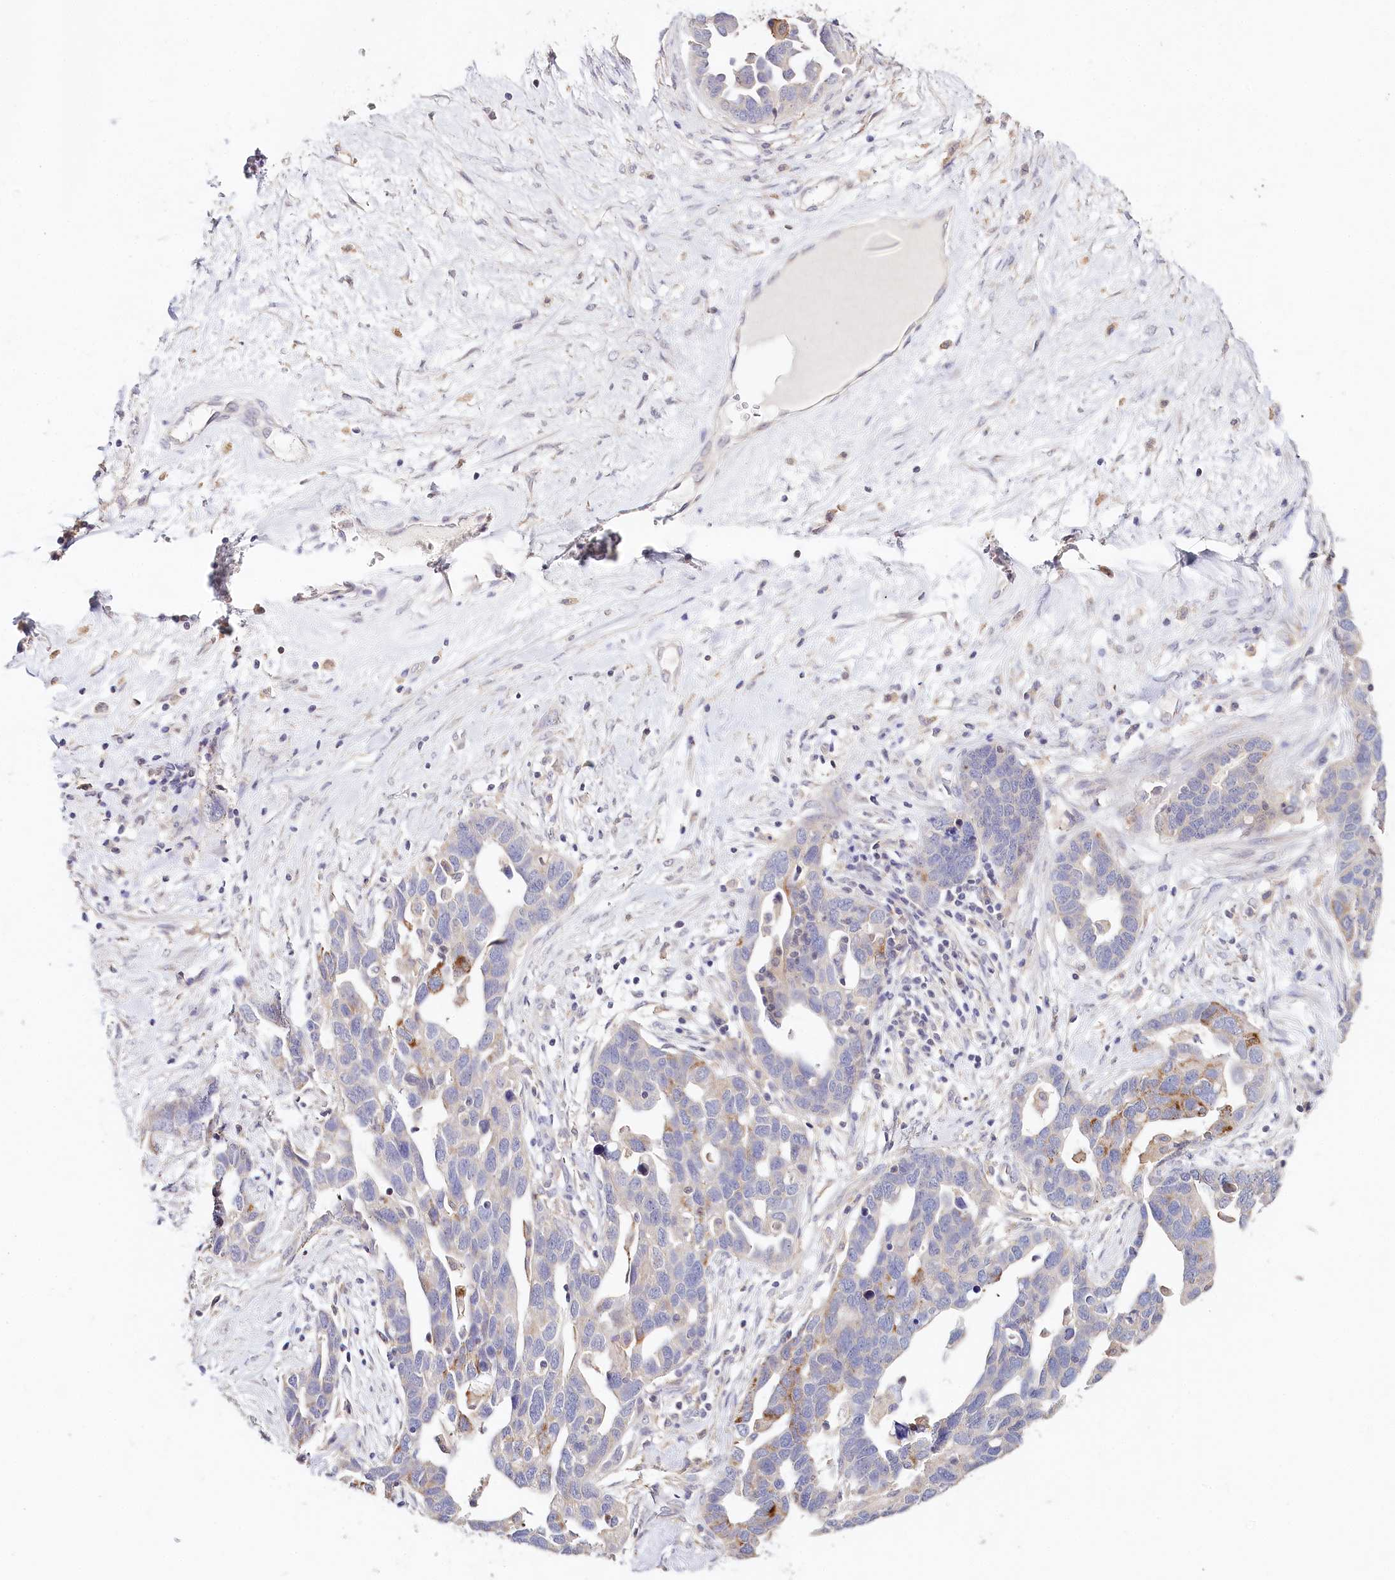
{"staining": {"intensity": "negative", "quantity": "none", "location": "none"}, "tissue": "ovarian cancer", "cell_type": "Tumor cells", "image_type": "cancer", "snomed": [{"axis": "morphology", "description": "Cystadenocarcinoma, serous, NOS"}, {"axis": "topography", "description": "Ovary"}], "caption": "Ovarian serous cystadenocarcinoma was stained to show a protein in brown. There is no significant staining in tumor cells.", "gene": "DAPK1", "patient": {"sex": "female", "age": 54}}